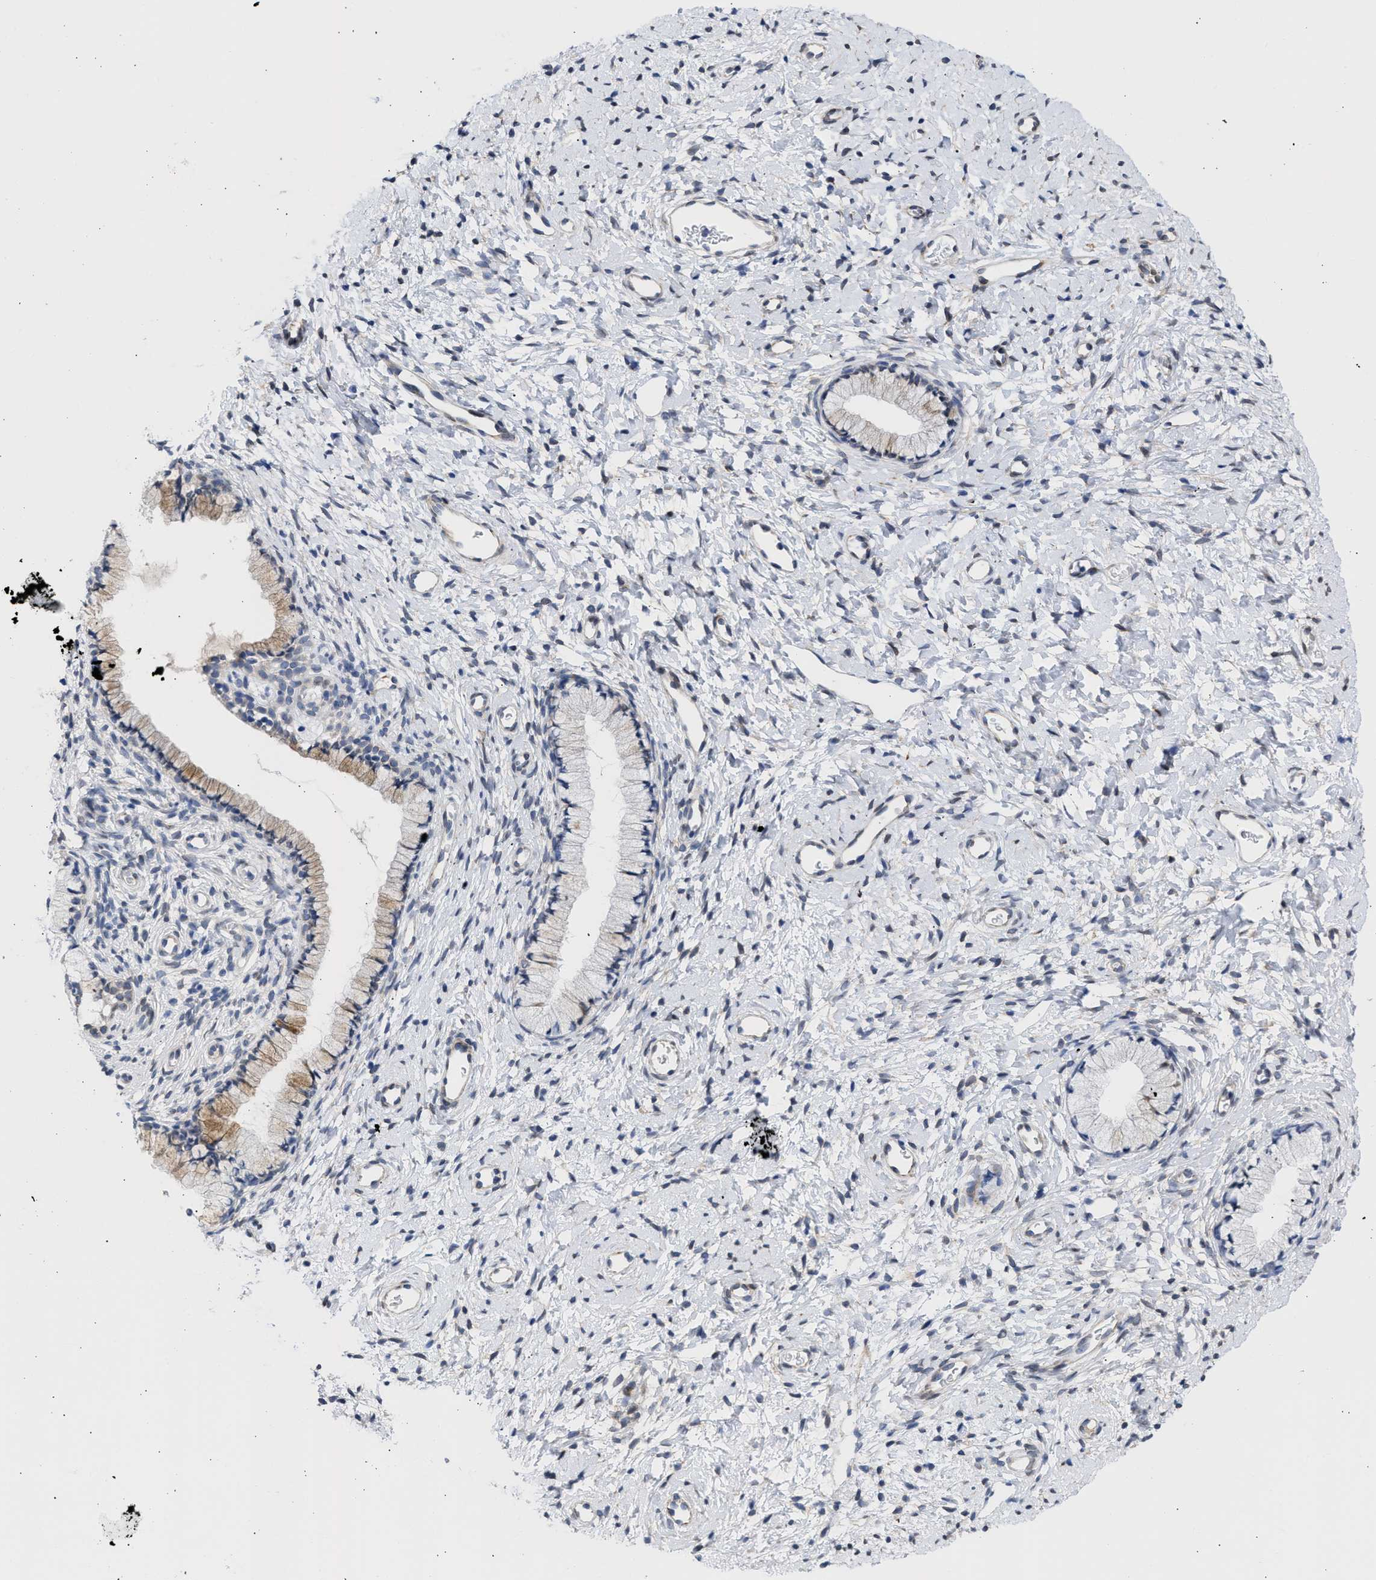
{"staining": {"intensity": "weak", "quantity": "<25%", "location": "cytoplasmic/membranous"}, "tissue": "cervix", "cell_type": "Glandular cells", "image_type": "normal", "snomed": [{"axis": "morphology", "description": "Normal tissue, NOS"}, {"axis": "topography", "description": "Cervix"}], "caption": "This is a histopathology image of IHC staining of unremarkable cervix, which shows no expression in glandular cells.", "gene": "NUP35", "patient": {"sex": "female", "age": 72}}